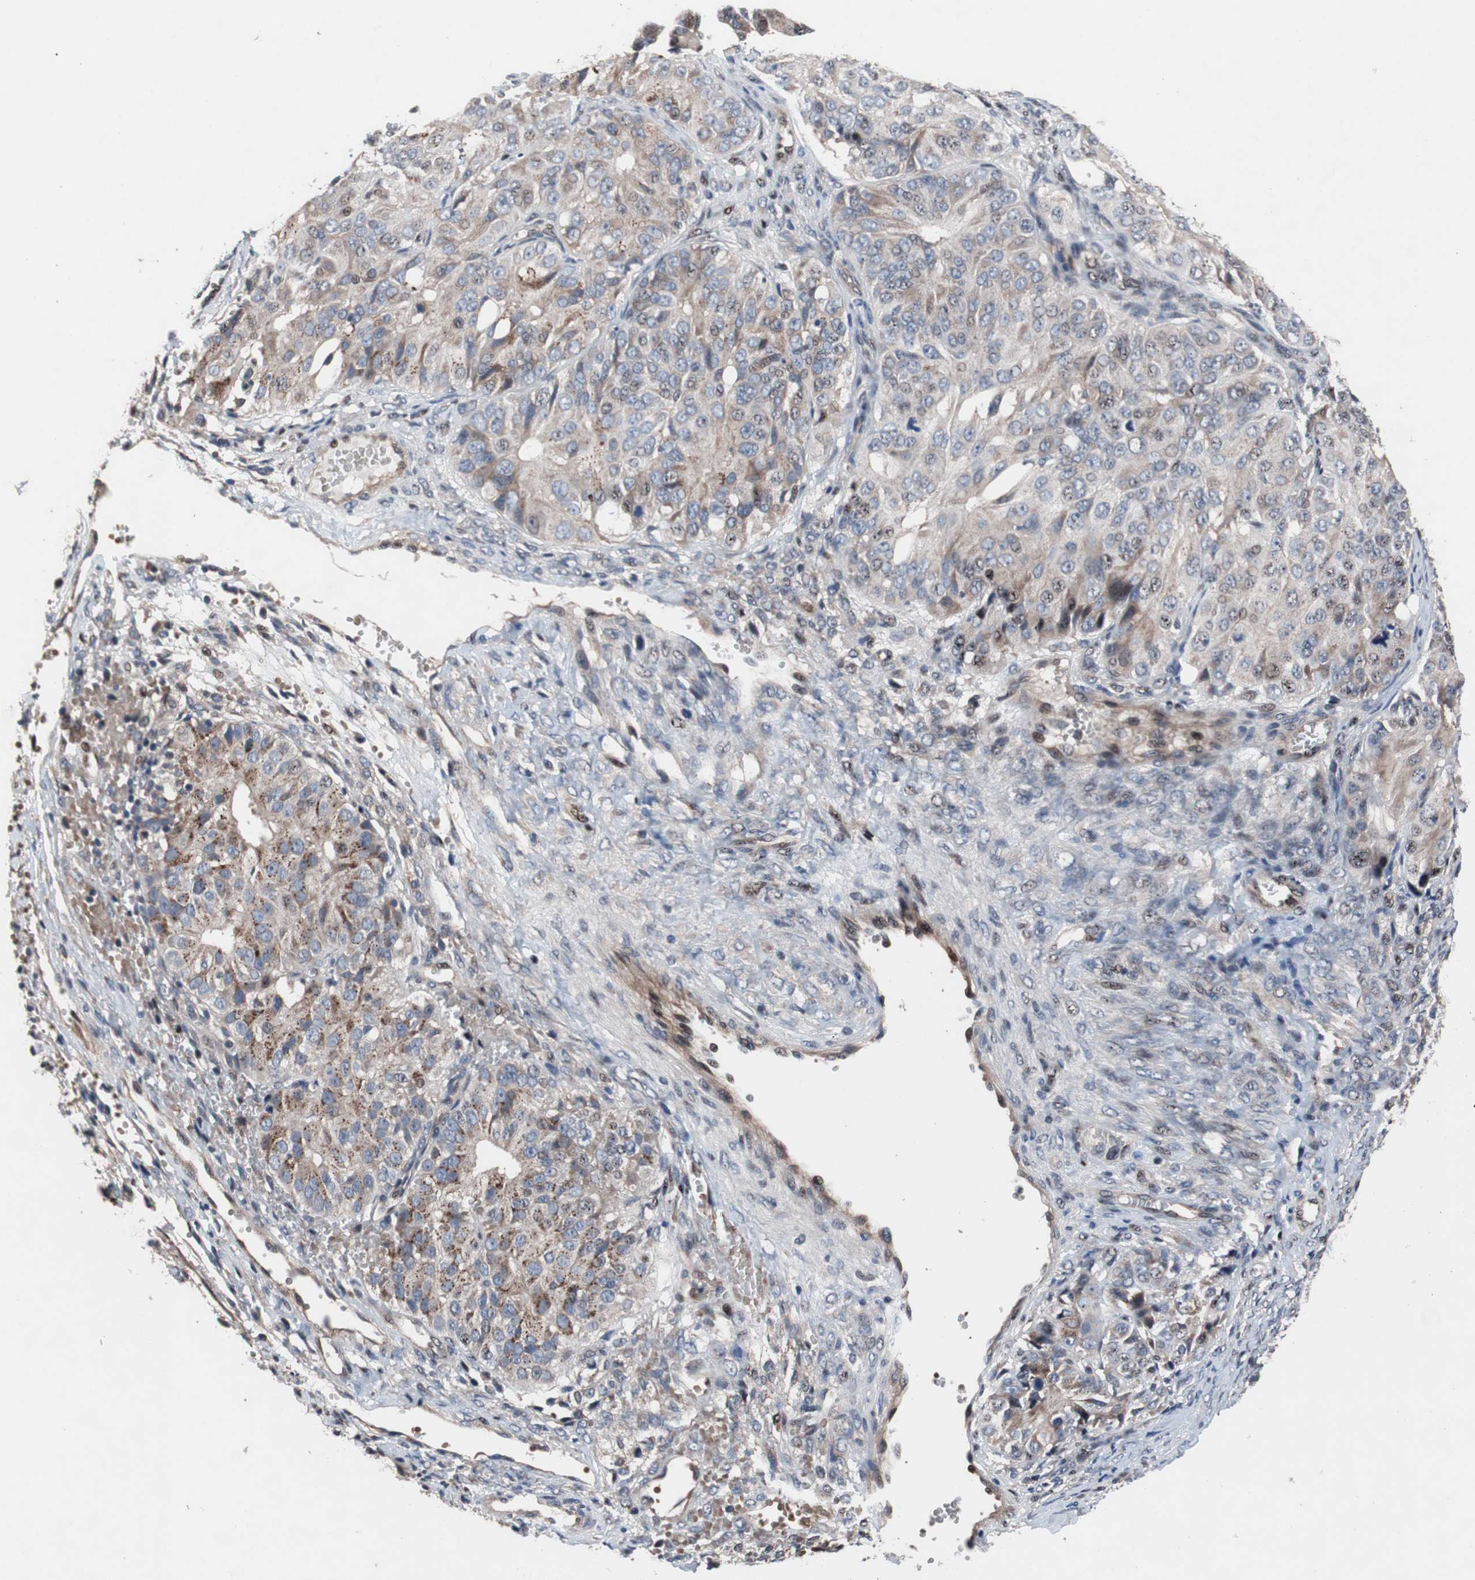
{"staining": {"intensity": "weak", "quantity": "25%-75%", "location": "cytoplasmic/membranous"}, "tissue": "ovarian cancer", "cell_type": "Tumor cells", "image_type": "cancer", "snomed": [{"axis": "morphology", "description": "Carcinoma, endometroid"}, {"axis": "topography", "description": "Ovary"}], "caption": "Protein staining of ovarian cancer tissue shows weak cytoplasmic/membranous staining in about 25%-75% of tumor cells. Ihc stains the protein in brown and the nuclei are stained blue.", "gene": "SOX7", "patient": {"sex": "female", "age": 51}}